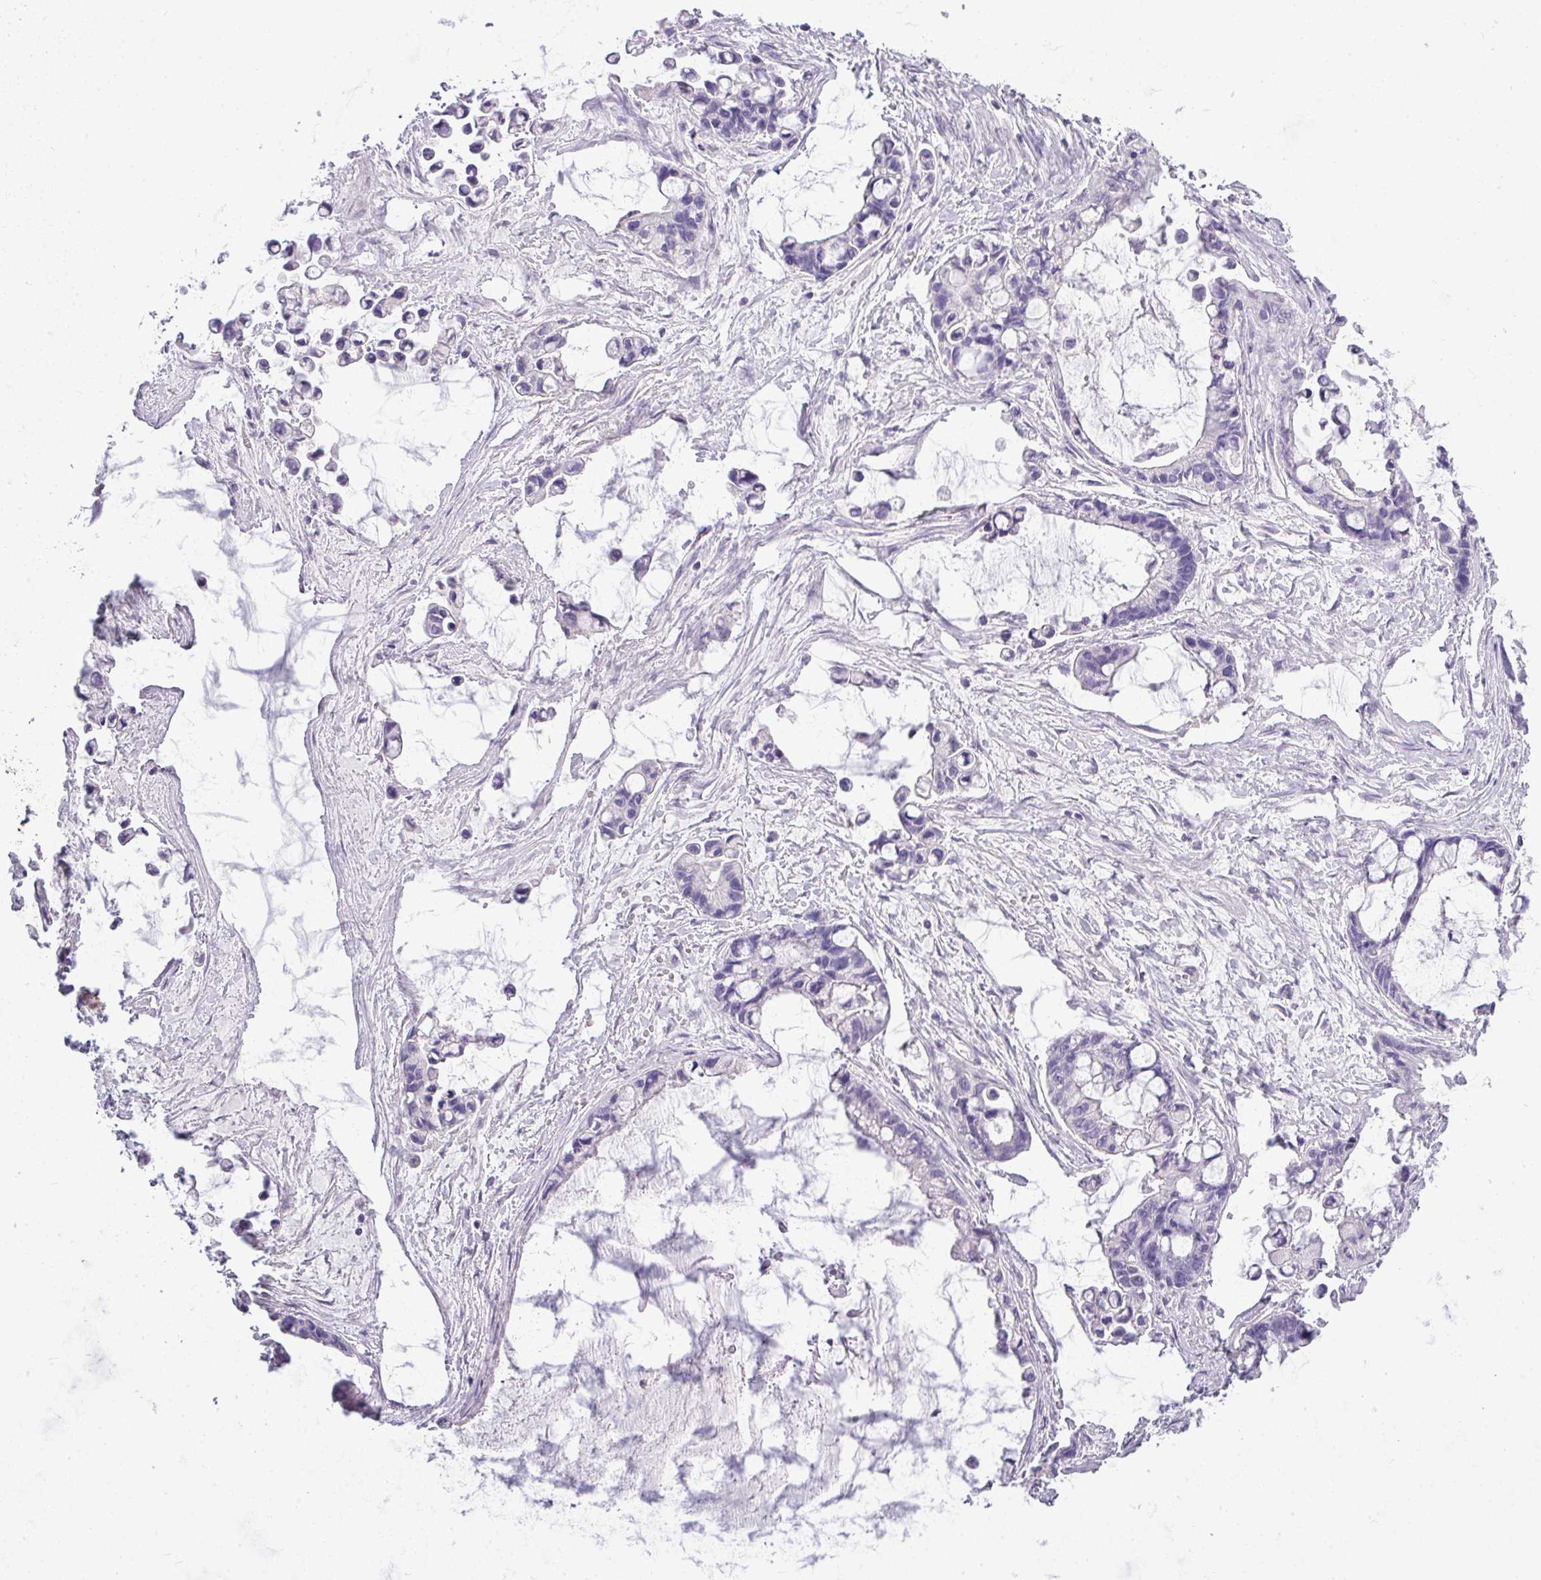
{"staining": {"intensity": "negative", "quantity": "none", "location": "none"}, "tissue": "ovarian cancer", "cell_type": "Tumor cells", "image_type": "cancer", "snomed": [{"axis": "morphology", "description": "Cystadenocarcinoma, mucinous, NOS"}, {"axis": "topography", "description": "Ovary"}], "caption": "High magnification brightfield microscopy of ovarian cancer stained with DAB (3,3'-diaminobenzidine) (brown) and counterstained with hematoxylin (blue): tumor cells show no significant expression.", "gene": "TMEM91", "patient": {"sex": "female", "age": 63}}